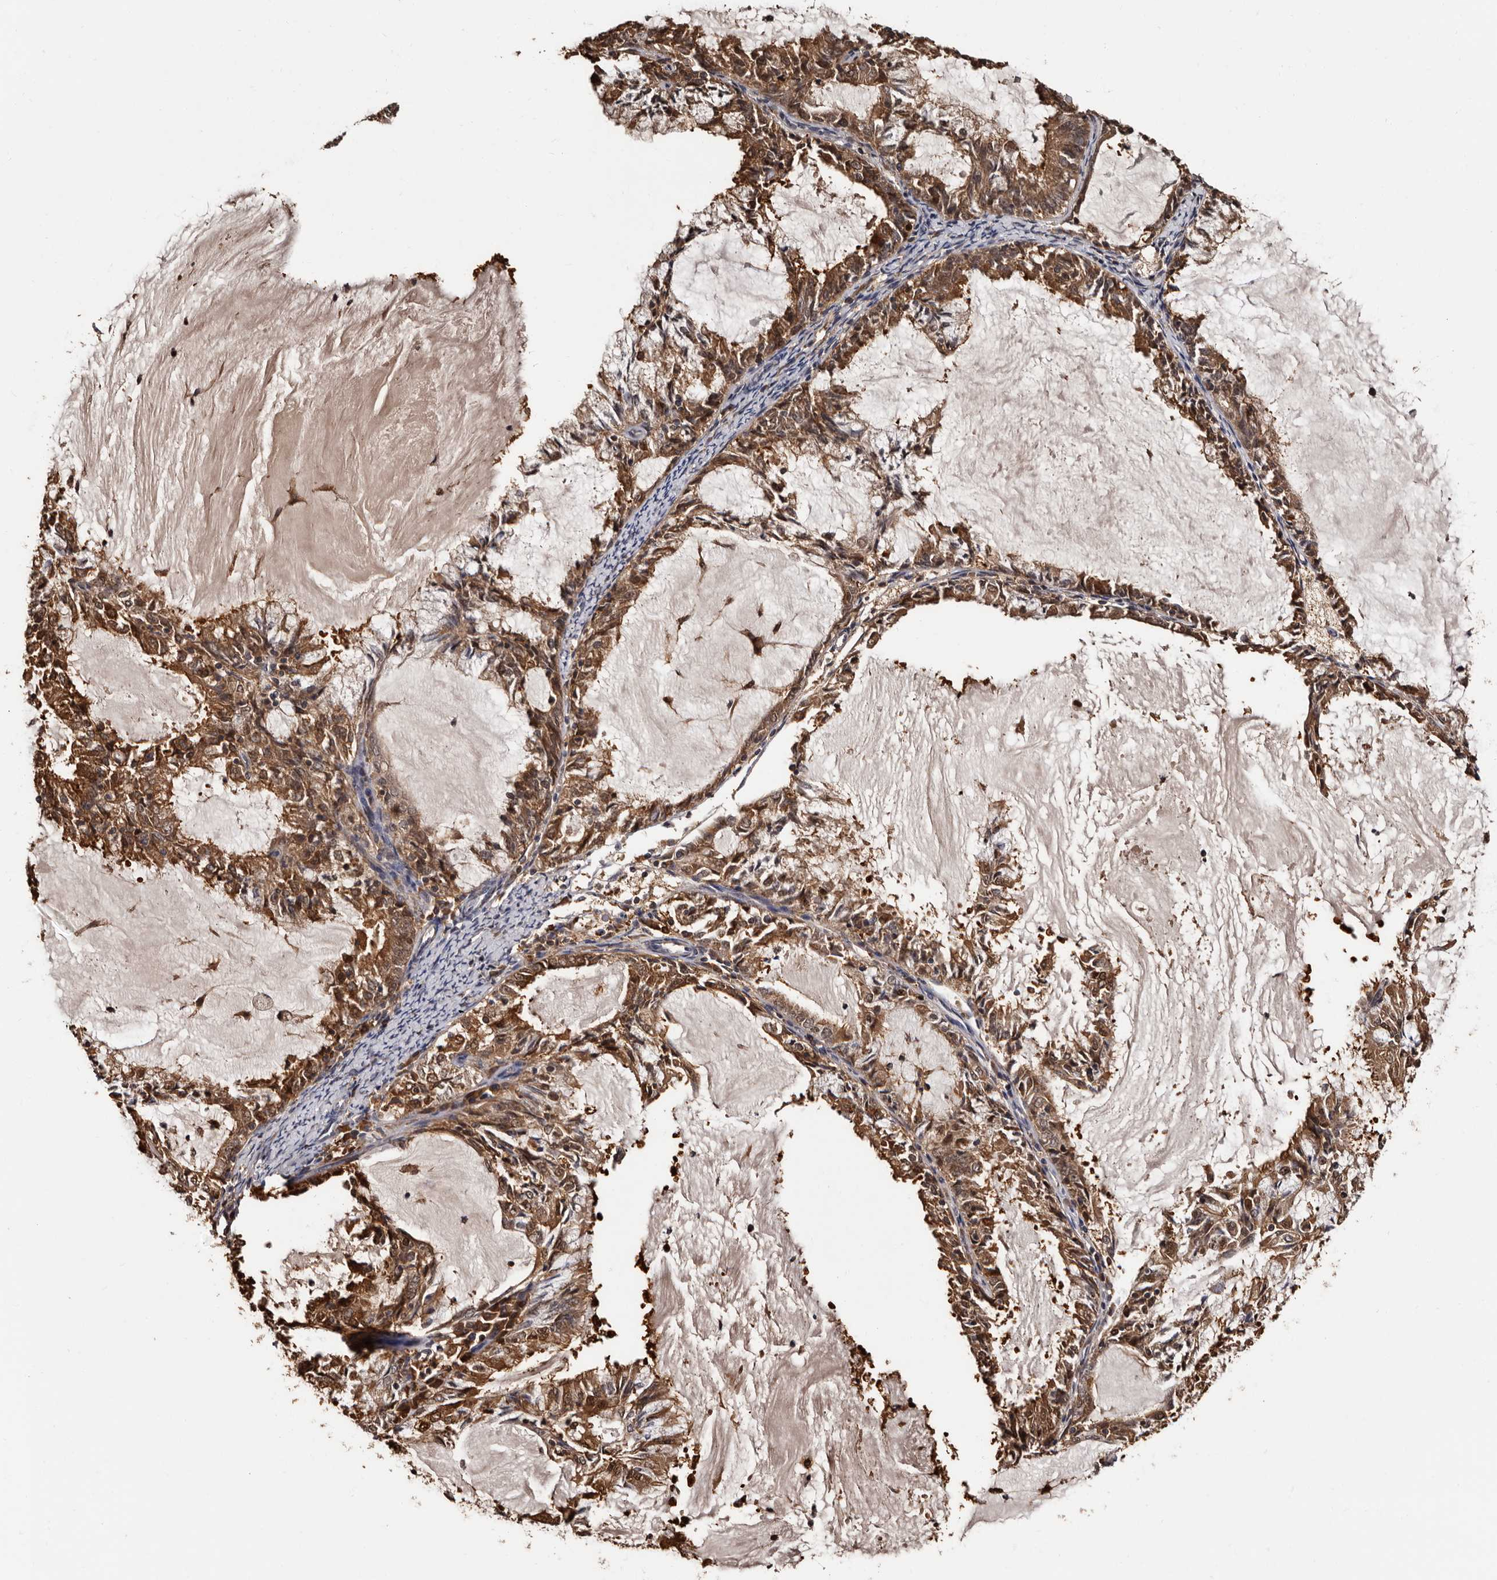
{"staining": {"intensity": "strong", "quantity": ">75%", "location": "cytoplasmic/membranous"}, "tissue": "endometrial cancer", "cell_type": "Tumor cells", "image_type": "cancer", "snomed": [{"axis": "morphology", "description": "Adenocarcinoma, NOS"}, {"axis": "topography", "description": "Endometrium"}], "caption": "High-power microscopy captured an immunohistochemistry (IHC) image of adenocarcinoma (endometrial), revealing strong cytoplasmic/membranous staining in about >75% of tumor cells. Using DAB (3,3'-diaminobenzidine) (brown) and hematoxylin (blue) stains, captured at high magnification using brightfield microscopy.", "gene": "DNPH1", "patient": {"sex": "female", "age": 57}}